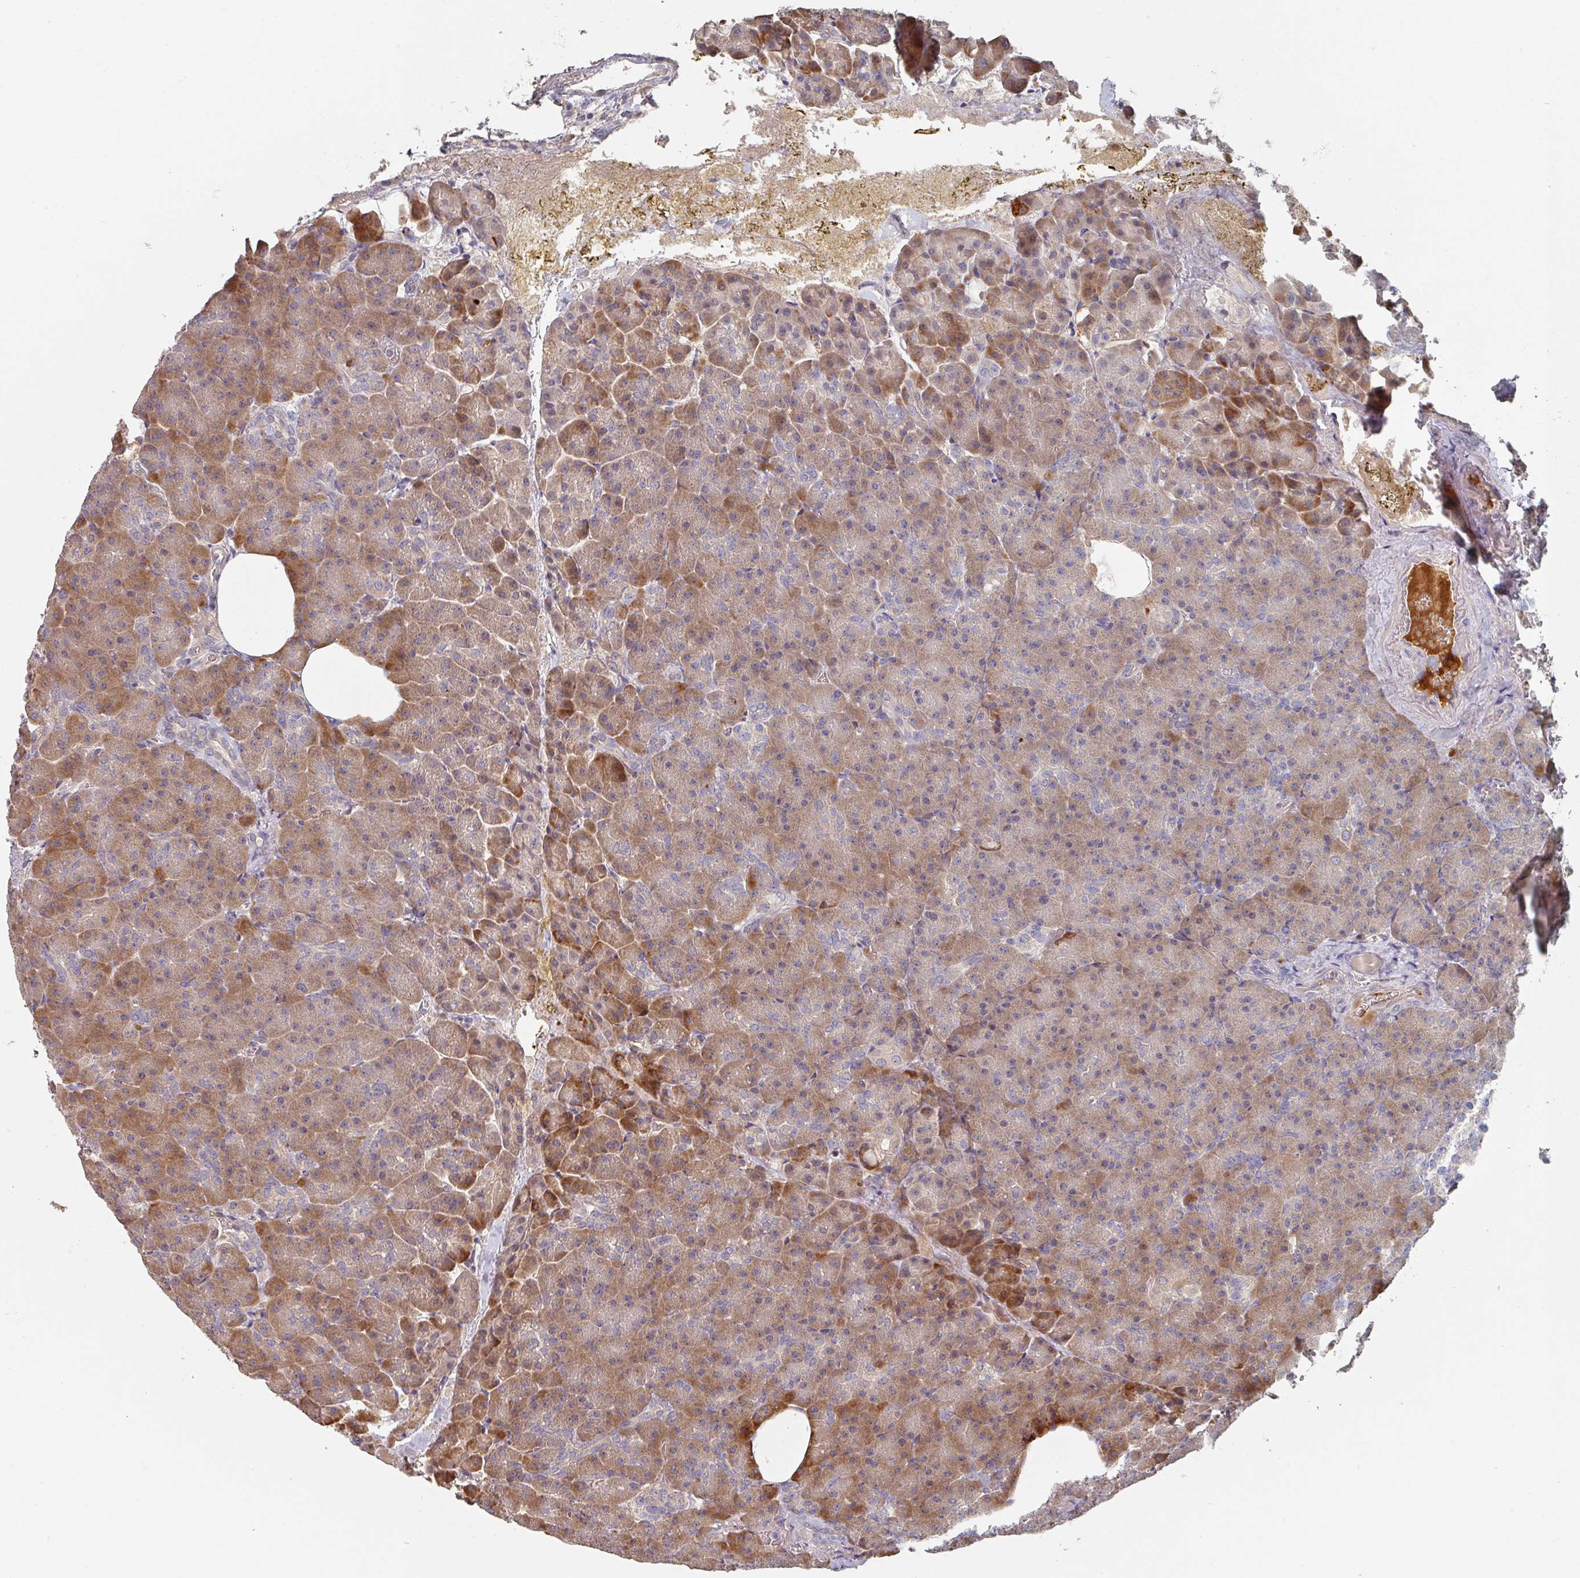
{"staining": {"intensity": "moderate", "quantity": ">75%", "location": "cytoplasmic/membranous"}, "tissue": "pancreas", "cell_type": "Exocrine glandular cells", "image_type": "normal", "snomed": [{"axis": "morphology", "description": "Normal tissue, NOS"}, {"axis": "topography", "description": "Pancreas"}], "caption": "IHC (DAB (3,3'-diaminobenzidine)) staining of normal human pancreas displays moderate cytoplasmic/membranous protein positivity in approximately >75% of exocrine glandular cells. Immunohistochemistry stains the protein in brown and the nuclei are stained blue.", "gene": "ENSG00000249773", "patient": {"sex": "female", "age": 74}}